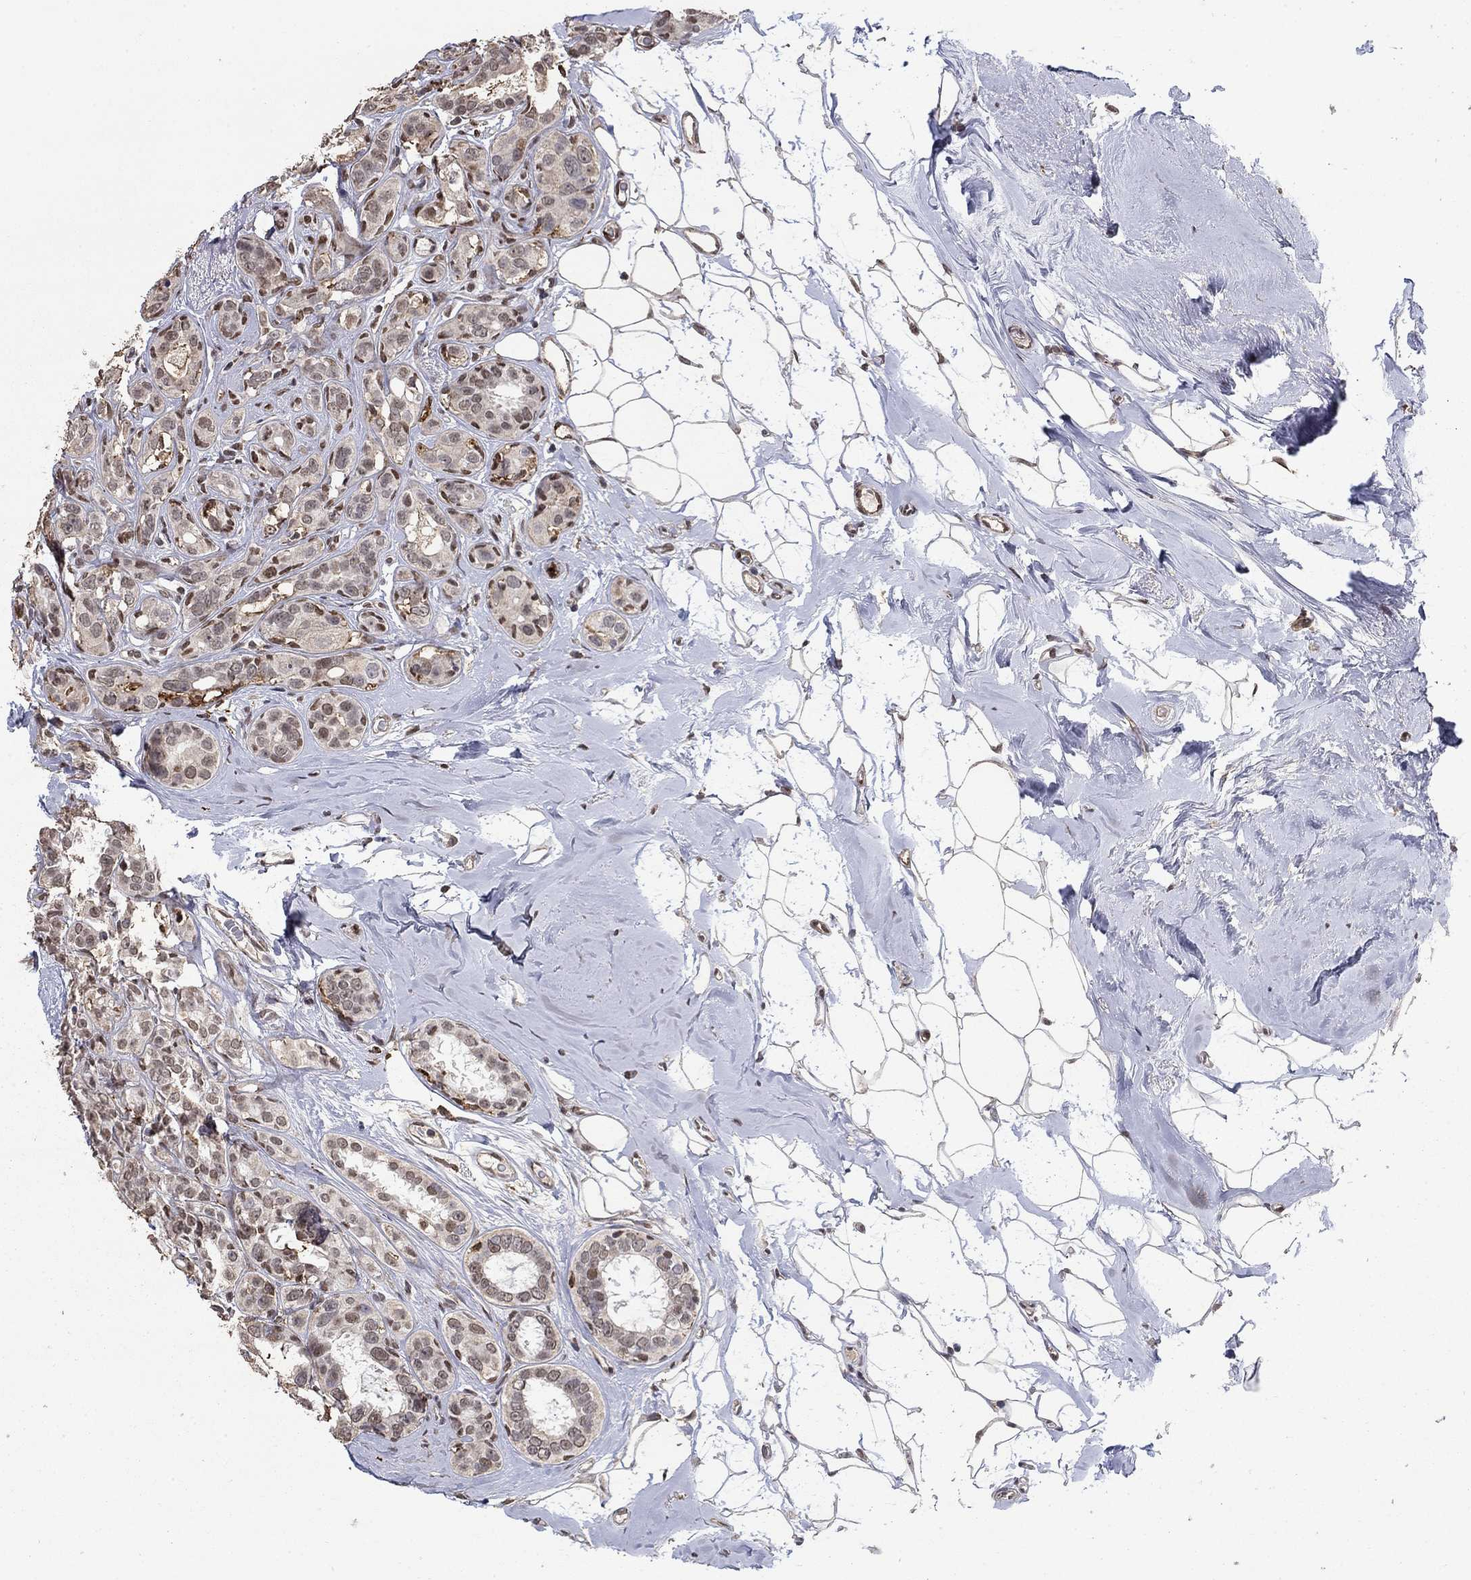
{"staining": {"intensity": "weak", "quantity": "25%-75%", "location": "nuclear"}, "tissue": "breast cancer", "cell_type": "Tumor cells", "image_type": "cancer", "snomed": [{"axis": "morphology", "description": "Duct carcinoma"}, {"axis": "topography", "description": "Breast"}], "caption": "Immunohistochemical staining of human infiltrating ductal carcinoma (breast) demonstrates low levels of weak nuclear positivity in about 25%-75% of tumor cells. Ihc stains the protein of interest in brown and the nuclei are stained blue.", "gene": "GRIA3", "patient": {"sex": "female", "age": 55}}